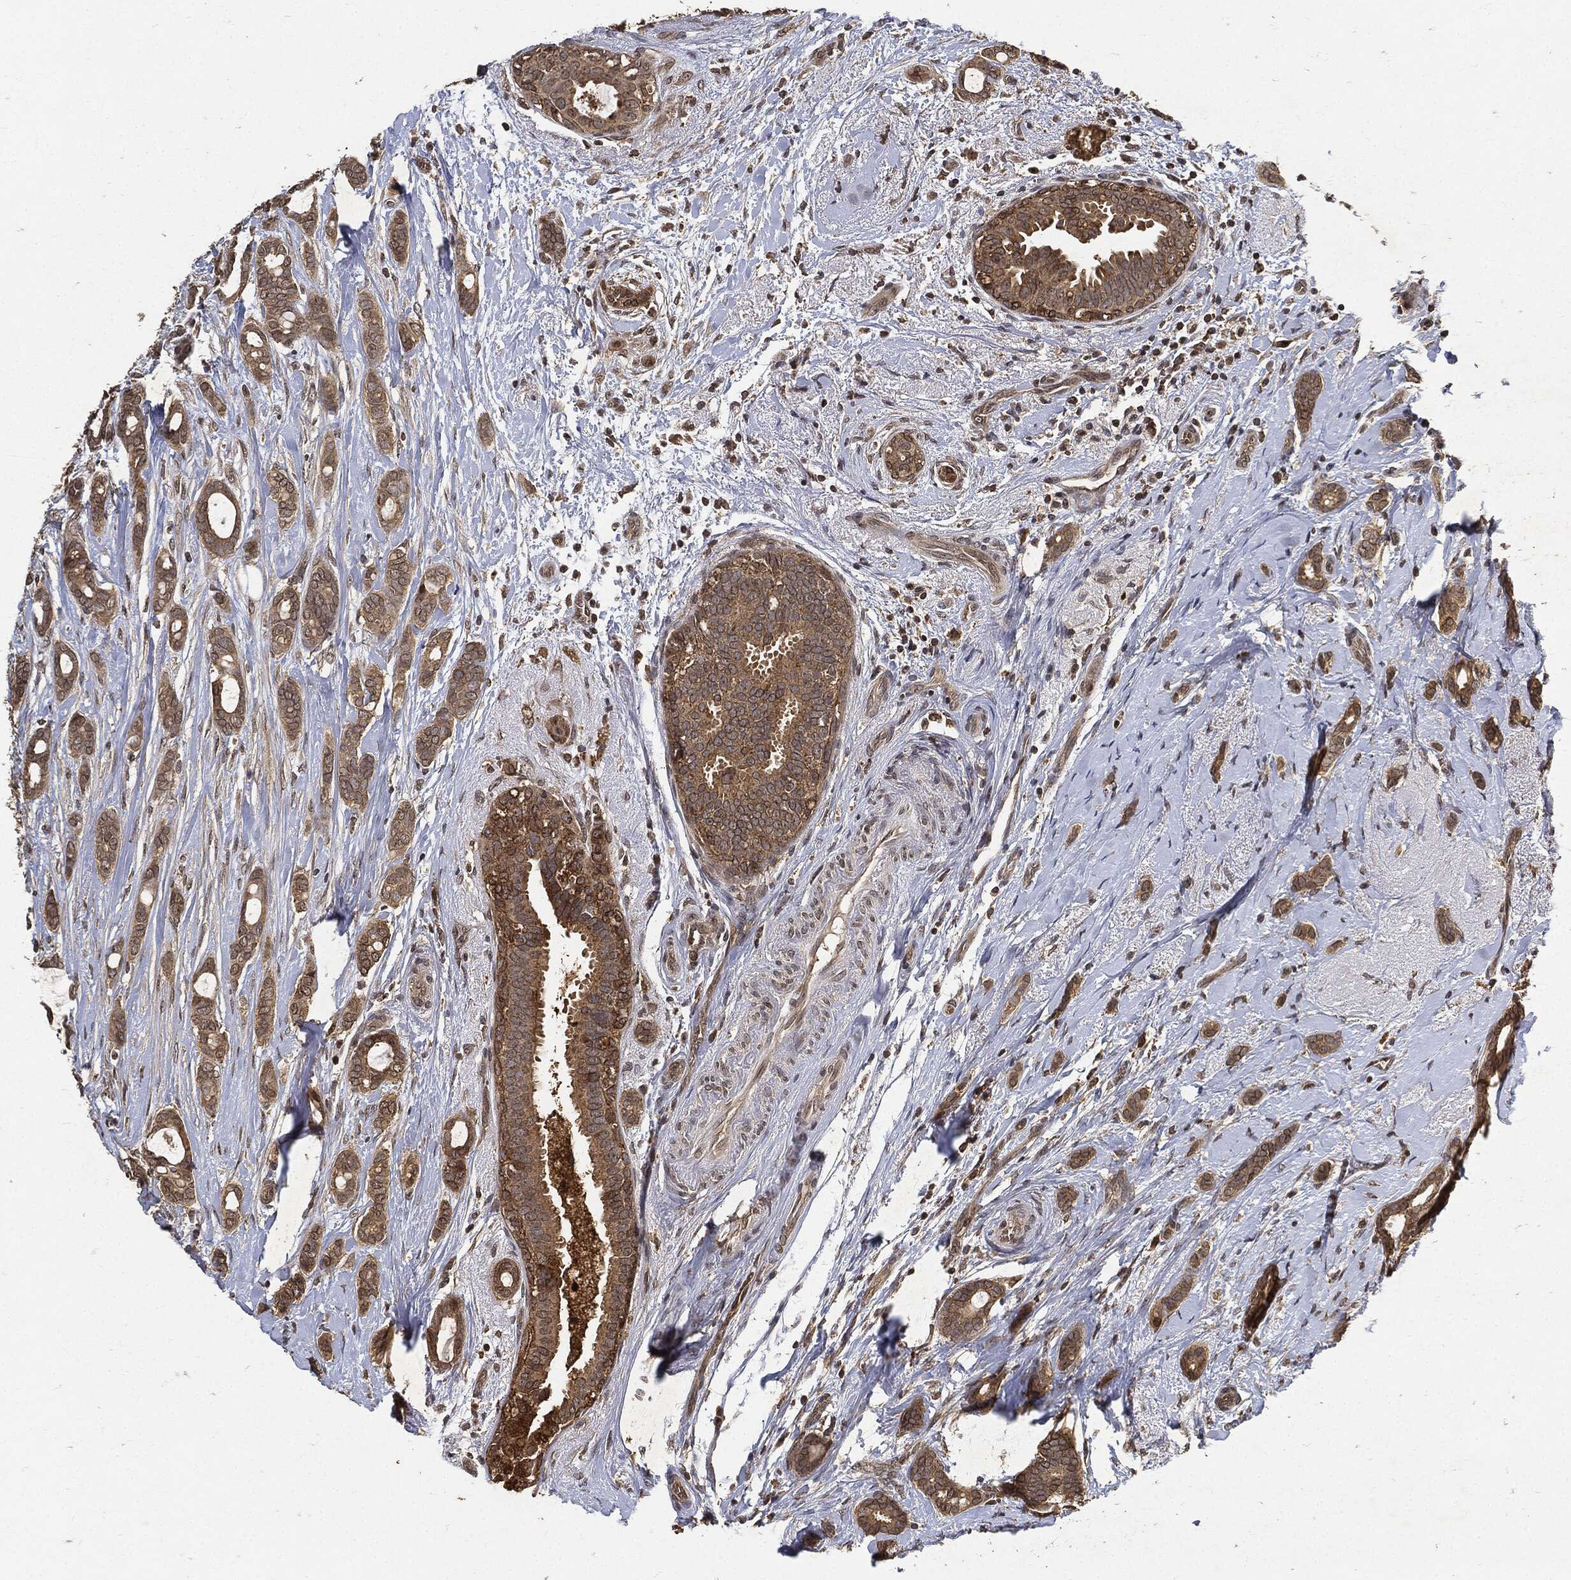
{"staining": {"intensity": "moderate", "quantity": ">75%", "location": "cytoplasmic/membranous"}, "tissue": "breast cancer", "cell_type": "Tumor cells", "image_type": "cancer", "snomed": [{"axis": "morphology", "description": "Duct carcinoma"}, {"axis": "topography", "description": "Breast"}], "caption": "IHC photomicrograph of invasive ductal carcinoma (breast) stained for a protein (brown), which demonstrates medium levels of moderate cytoplasmic/membranous positivity in approximately >75% of tumor cells.", "gene": "ZNF226", "patient": {"sex": "female", "age": 51}}